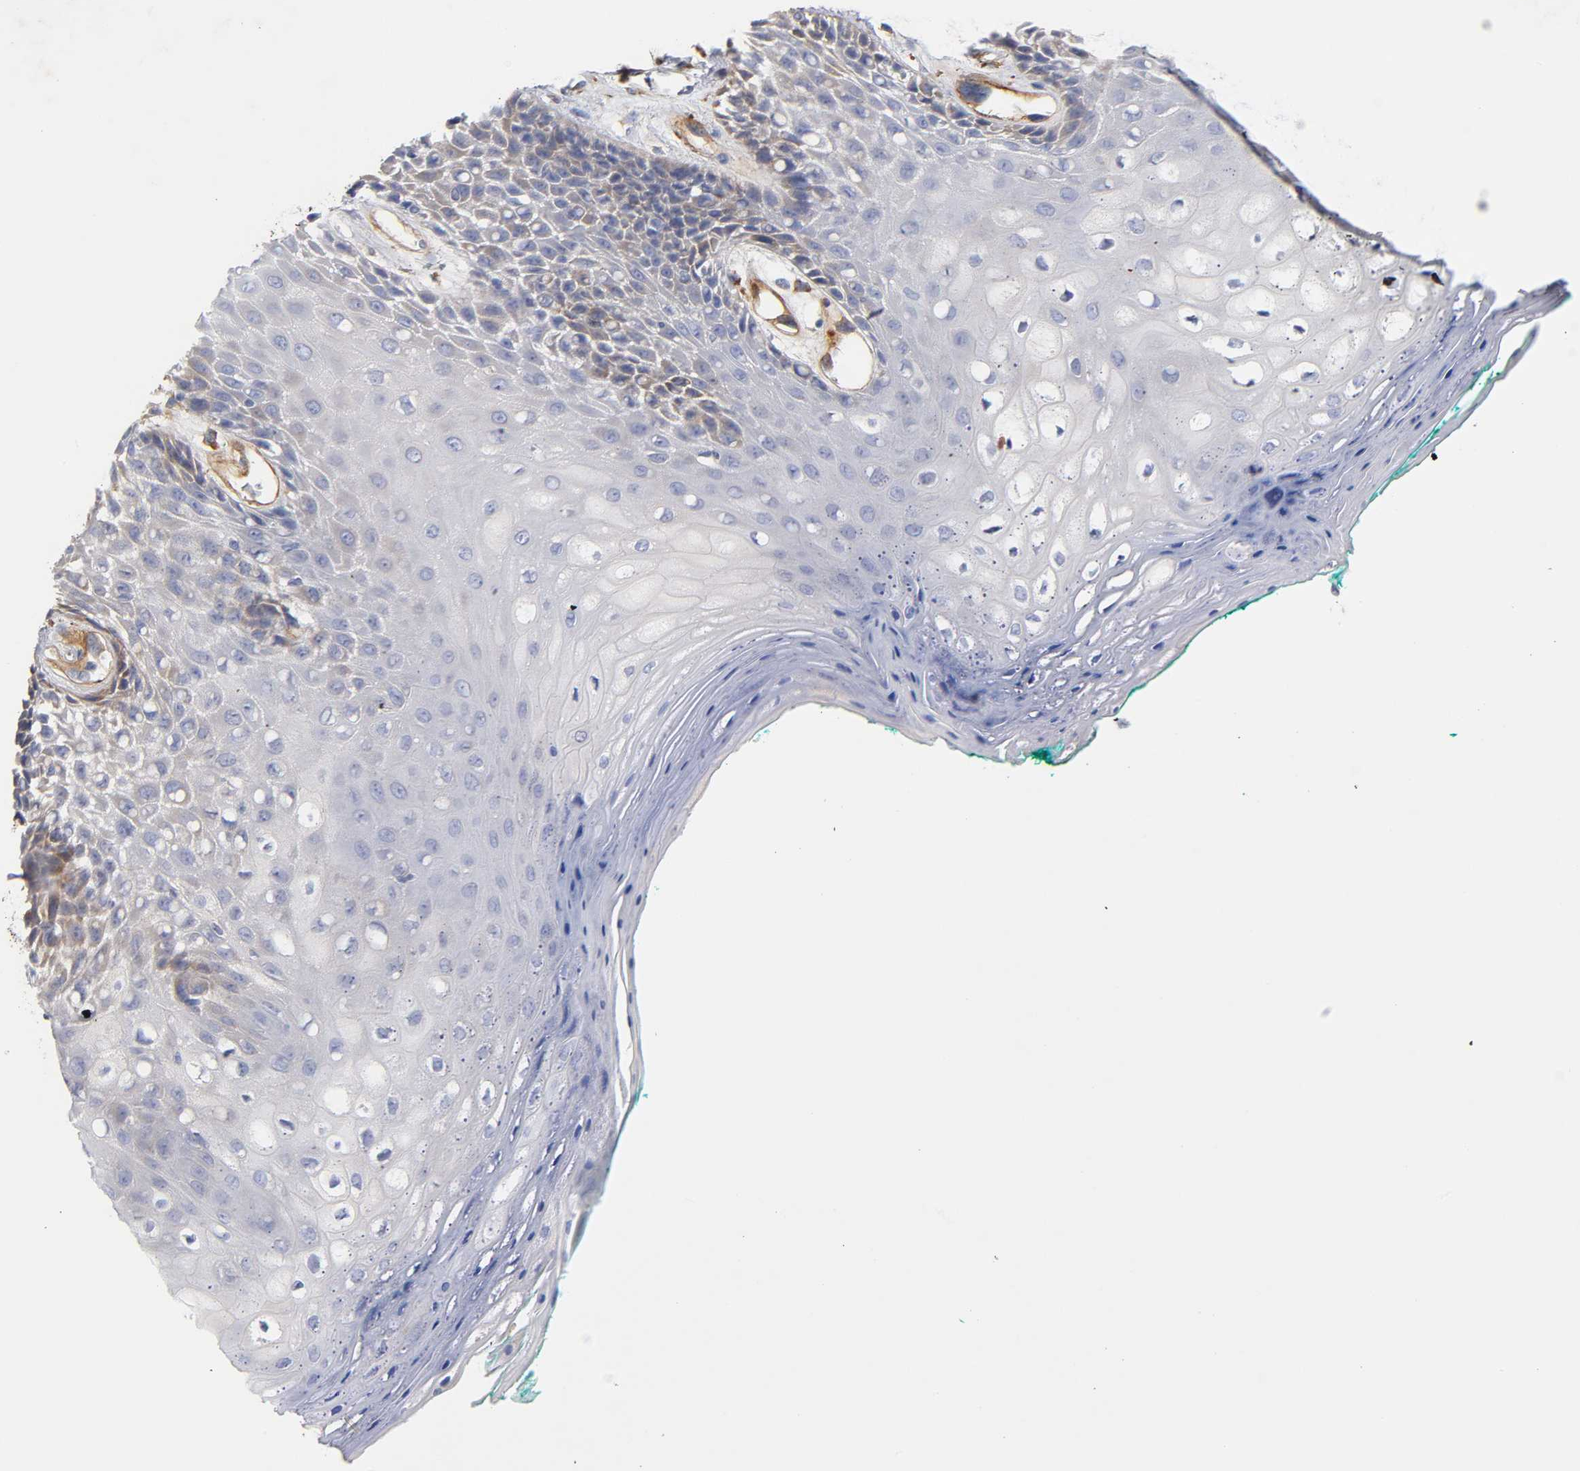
{"staining": {"intensity": "negative", "quantity": "none", "location": "none"}, "tissue": "oral mucosa", "cell_type": "Squamous epithelial cells", "image_type": "normal", "snomed": [{"axis": "morphology", "description": "Normal tissue, NOS"}, {"axis": "morphology", "description": "Squamous cell carcinoma, NOS"}, {"axis": "topography", "description": "Skeletal muscle"}, {"axis": "topography", "description": "Oral tissue"}, {"axis": "topography", "description": "Head-Neck"}], "caption": "IHC image of normal oral mucosa stained for a protein (brown), which demonstrates no expression in squamous epithelial cells. The staining is performed using DAB brown chromogen with nuclei counter-stained in using hematoxylin.", "gene": "LAMB1", "patient": {"sex": "female", "age": 84}}